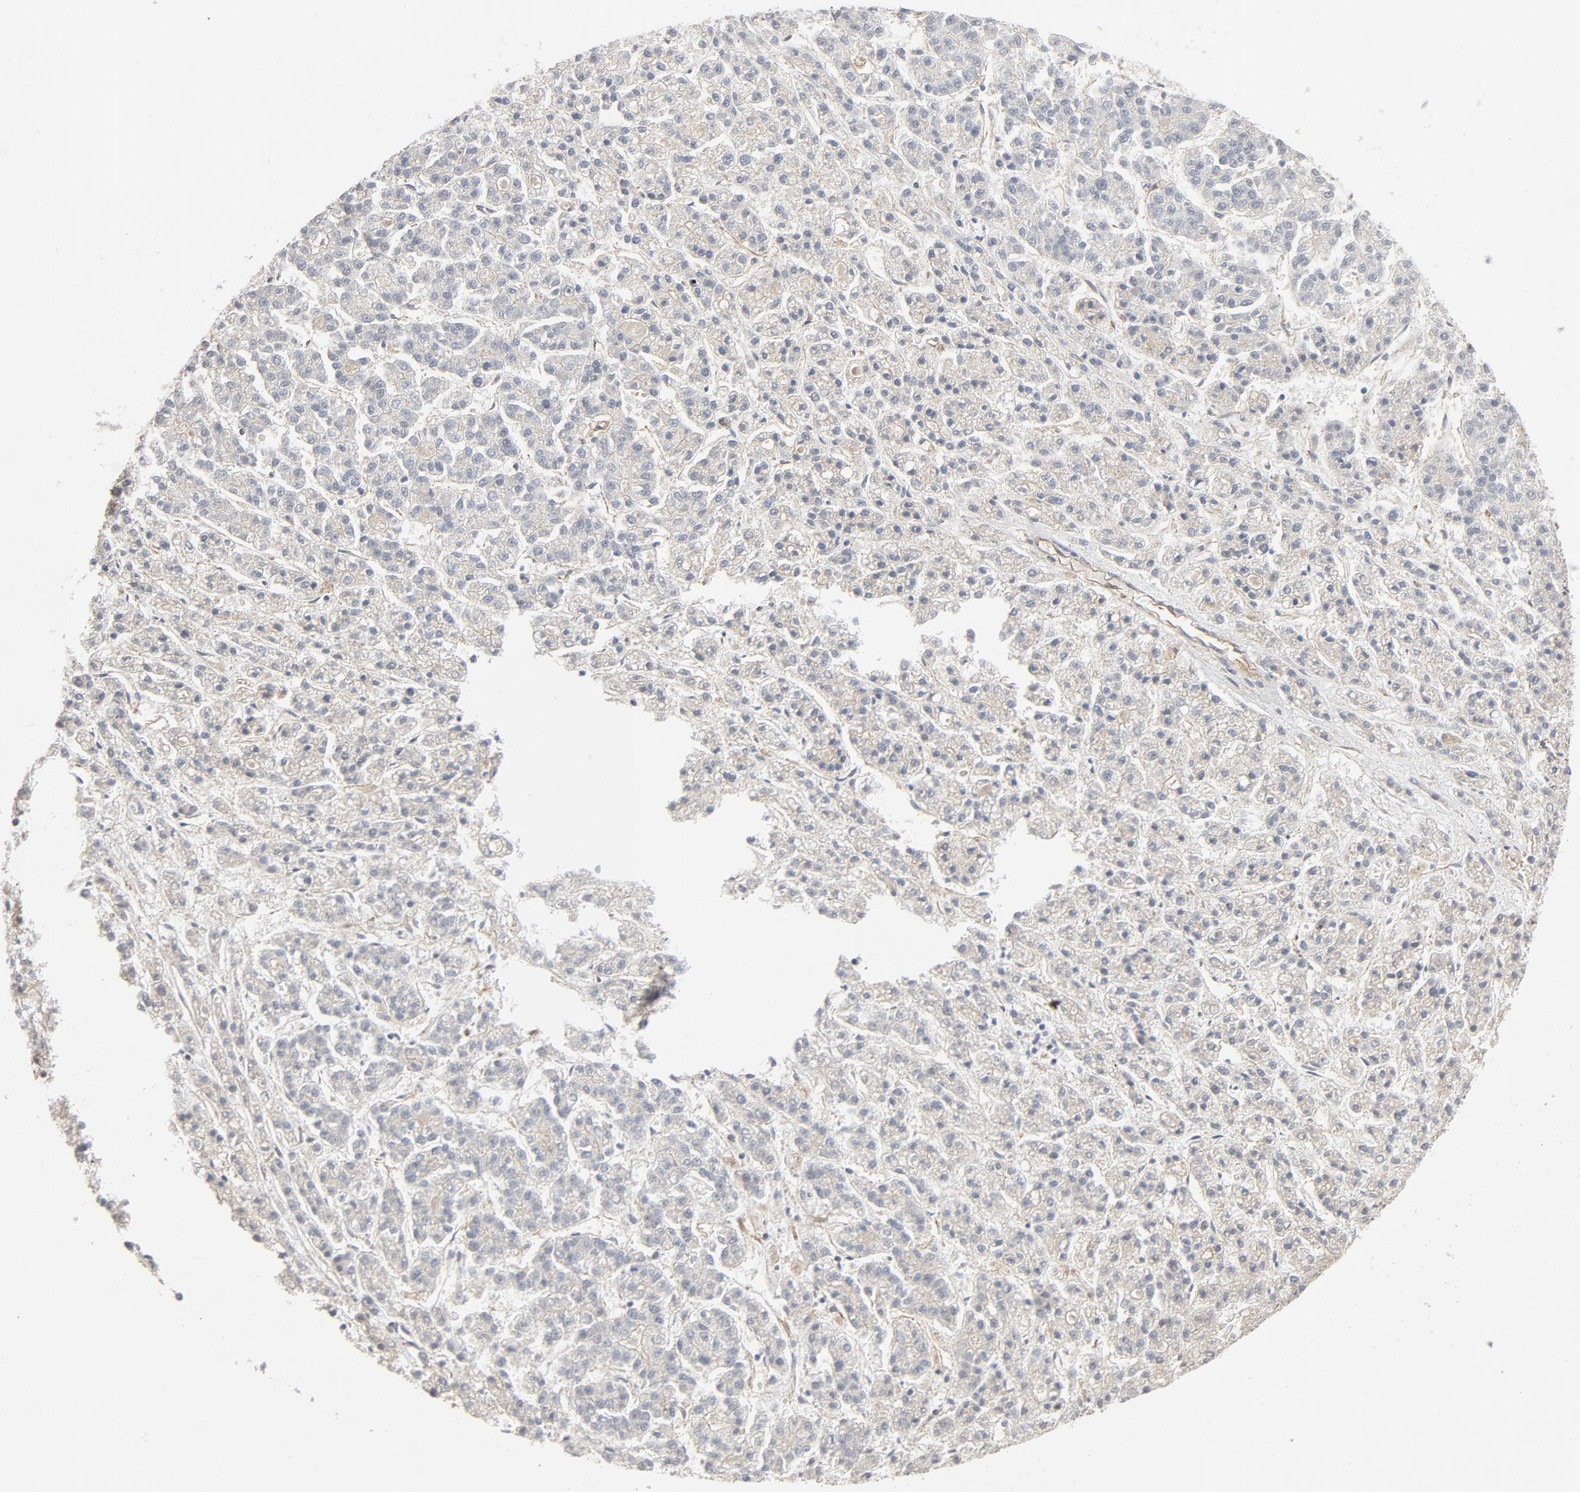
{"staining": {"intensity": "weak", "quantity": "25%-75%", "location": "cytoplasmic/membranous"}, "tissue": "liver cancer", "cell_type": "Tumor cells", "image_type": "cancer", "snomed": [{"axis": "morphology", "description": "Carcinoma, Hepatocellular, NOS"}, {"axis": "topography", "description": "Liver"}], "caption": "Liver cancer (hepatocellular carcinoma) stained with a protein marker demonstrates weak staining in tumor cells.", "gene": "TRIOBP", "patient": {"sex": "male", "age": 70}}